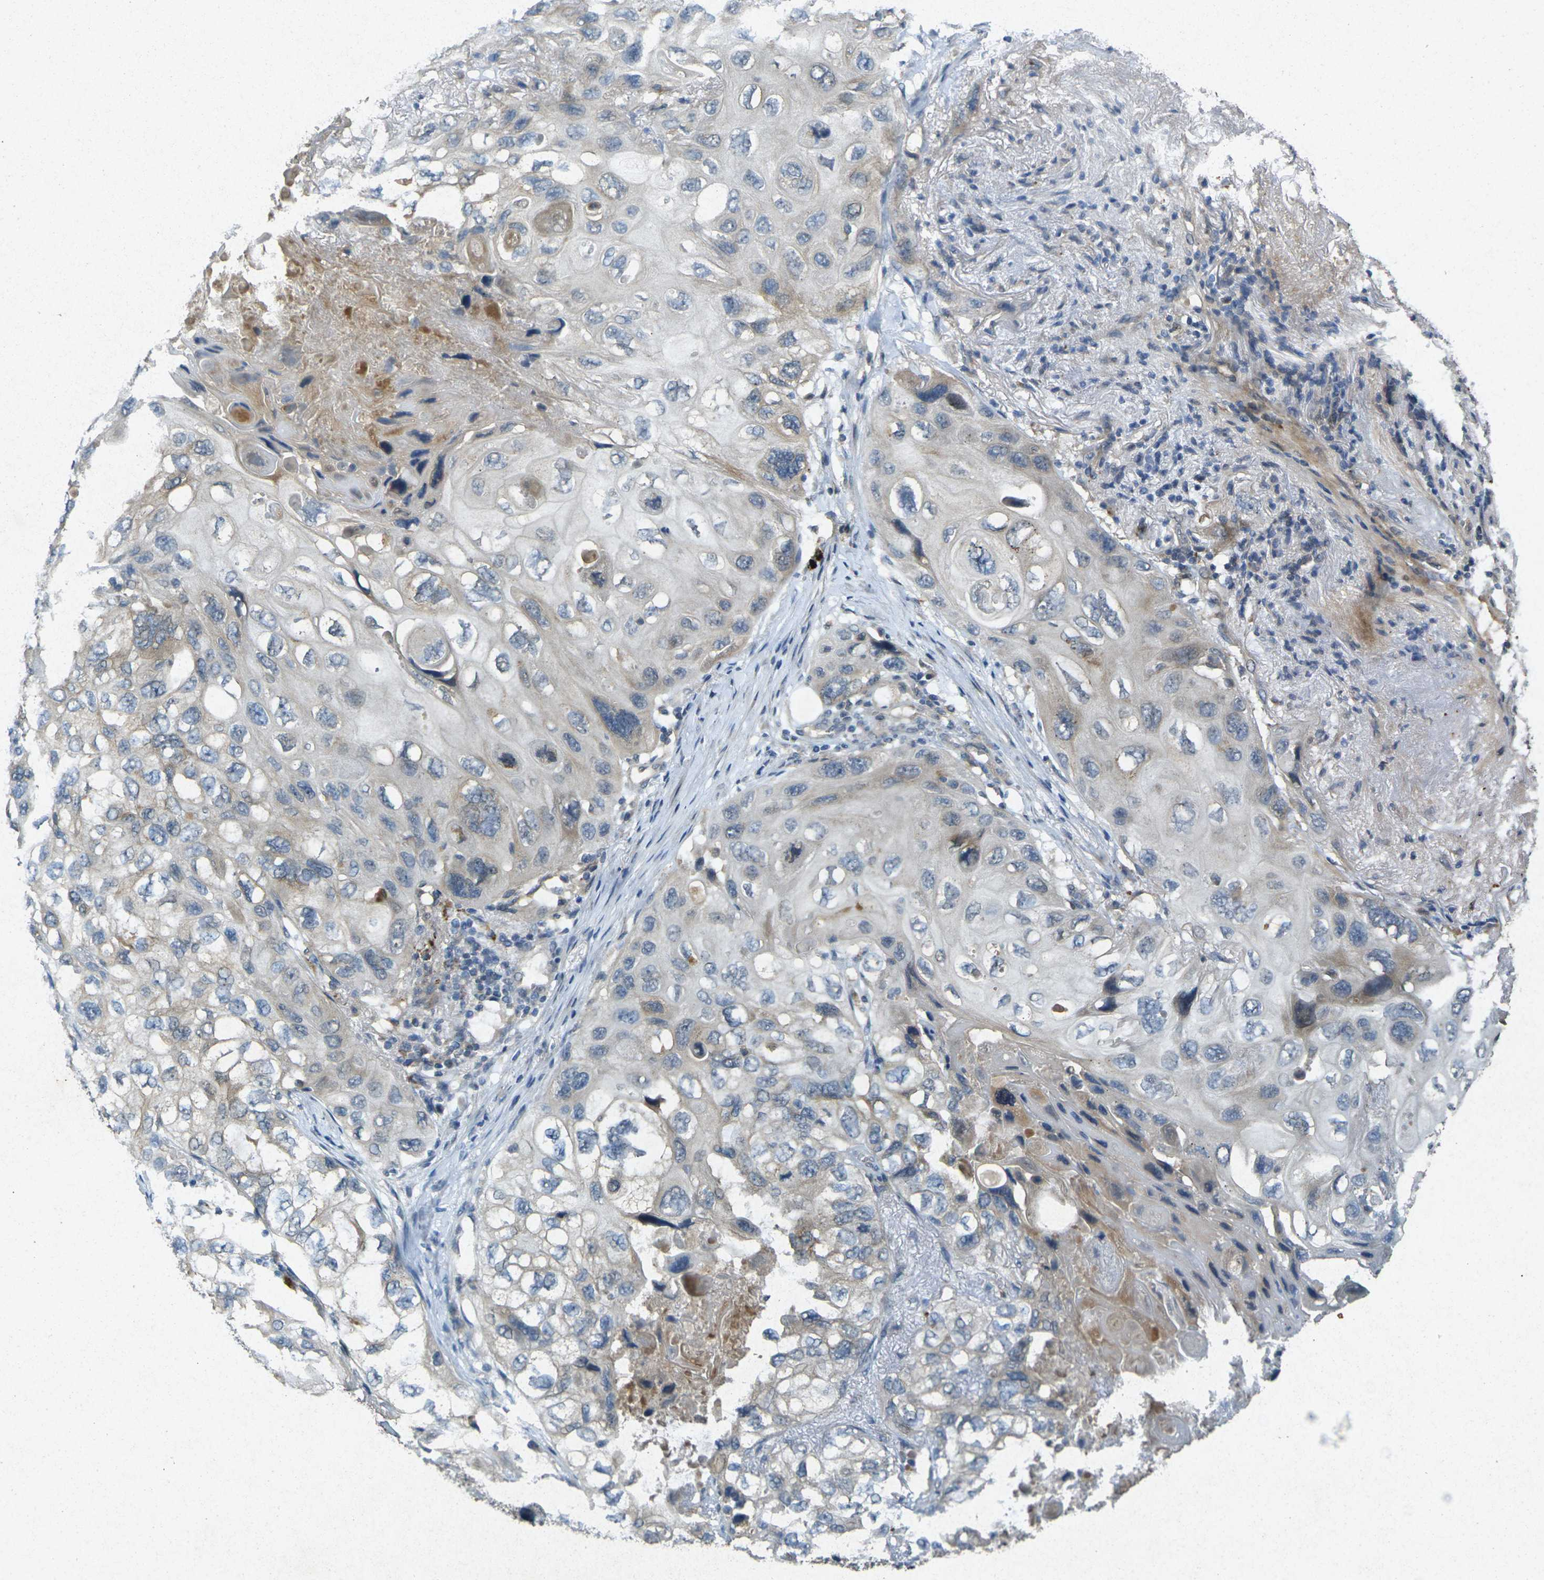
{"staining": {"intensity": "moderate", "quantity": "<25%", "location": "cytoplasmic/membranous"}, "tissue": "lung cancer", "cell_type": "Tumor cells", "image_type": "cancer", "snomed": [{"axis": "morphology", "description": "Squamous cell carcinoma, NOS"}, {"axis": "topography", "description": "Lung"}], "caption": "DAB (3,3'-diaminobenzidine) immunohistochemical staining of lung squamous cell carcinoma displays moderate cytoplasmic/membranous protein expression in about <25% of tumor cells.", "gene": "RGMA", "patient": {"sex": "female", "age": 73}}